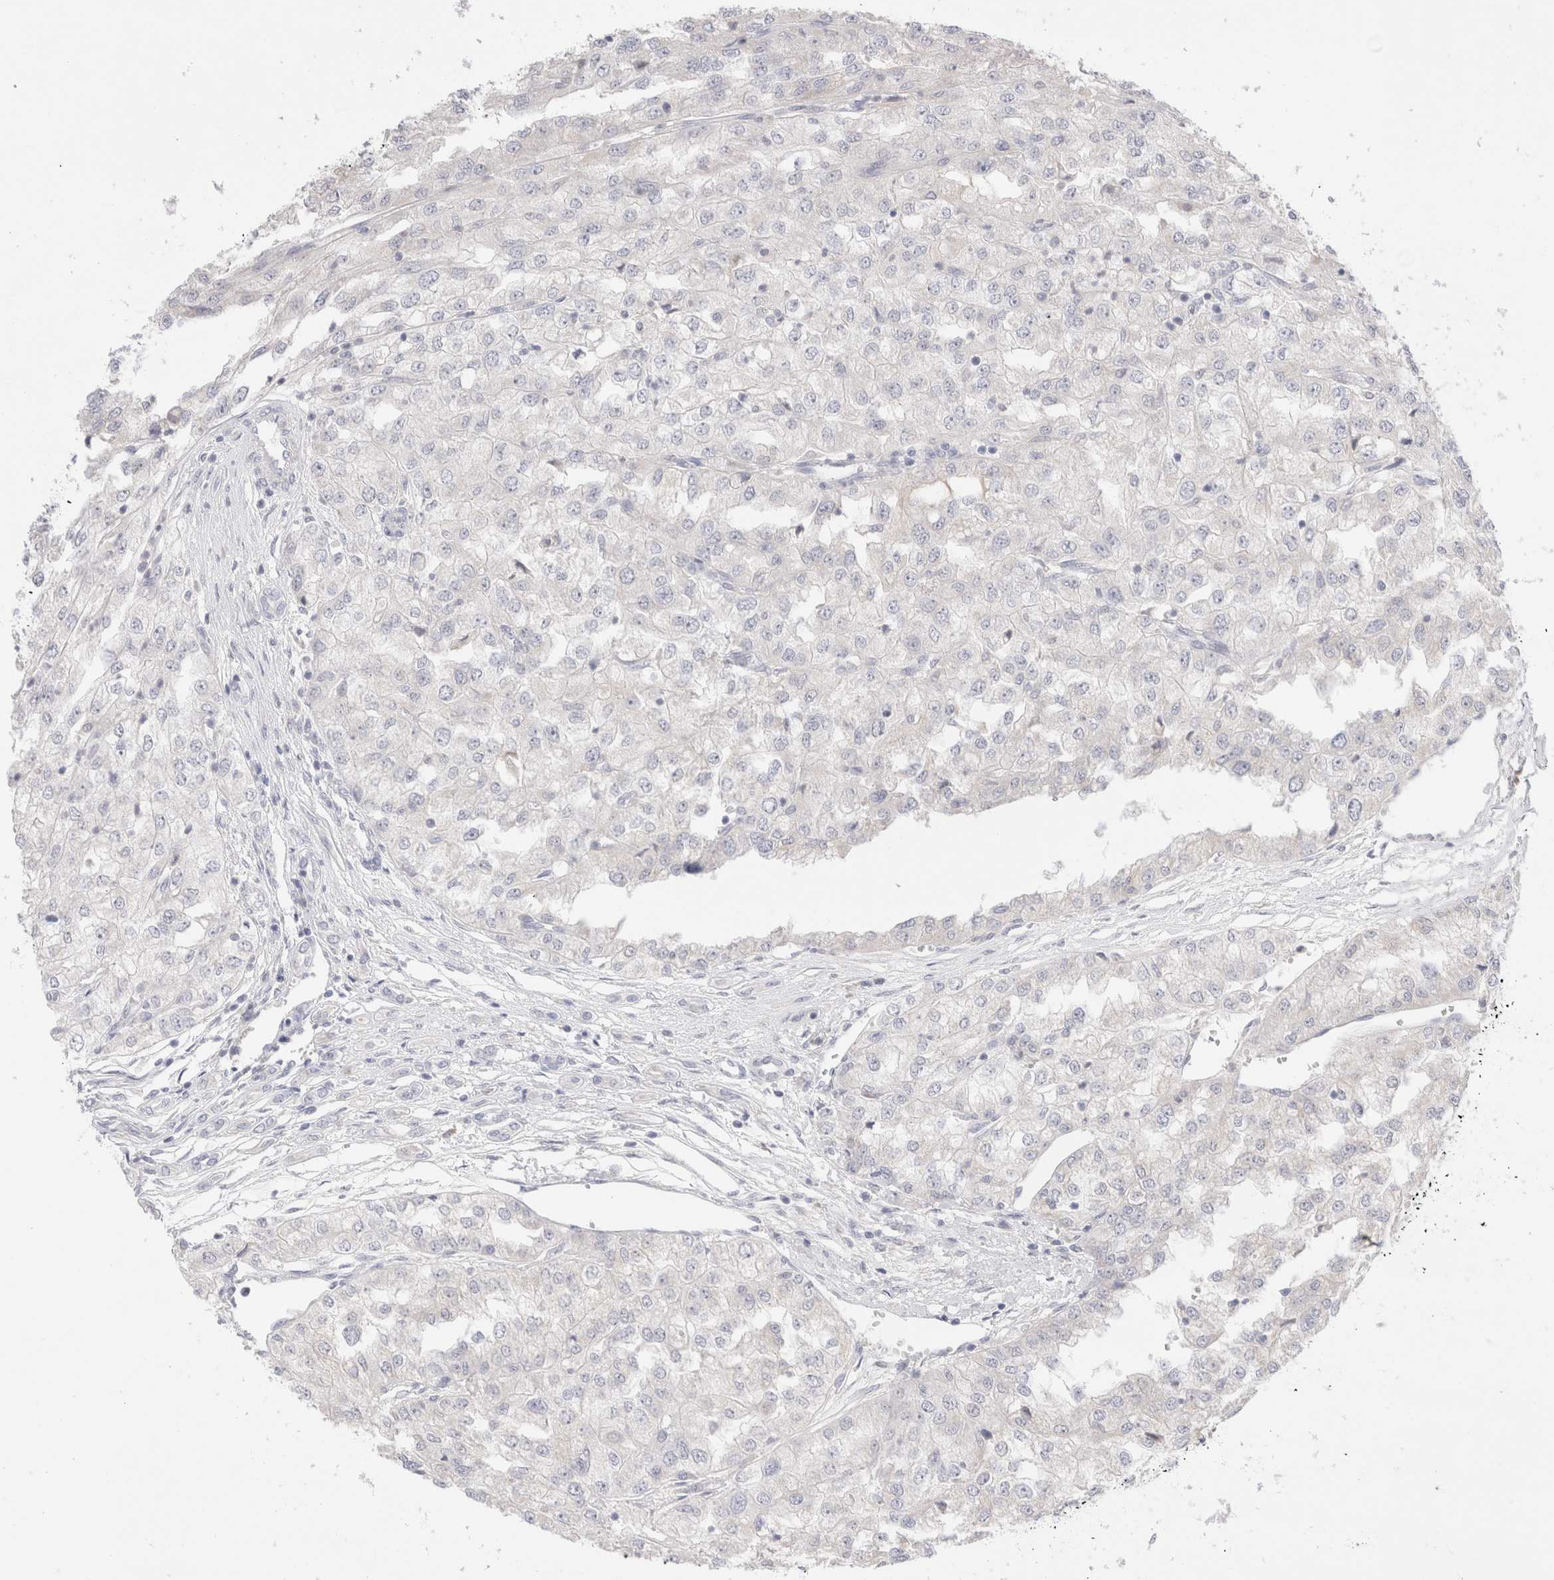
{"staining": {"intensity": "negative", "quantity": "none", "location": "none"}, "tissue": "renal cancer", "cell_type": "Tumor cells", "image_type": "cancer", "snomed": [{"axis": "morphology", "description": "Adenocarcinoma, NOS"}, {"axis": "topography", "description": "Kidney"}], "caption": "There is no significant expression in tumor cells of adenocarcinoma (renal). Nuclei are stained in blue.", "gene": "SPATA20", "patient": {"sex": "female", "age": 54}}